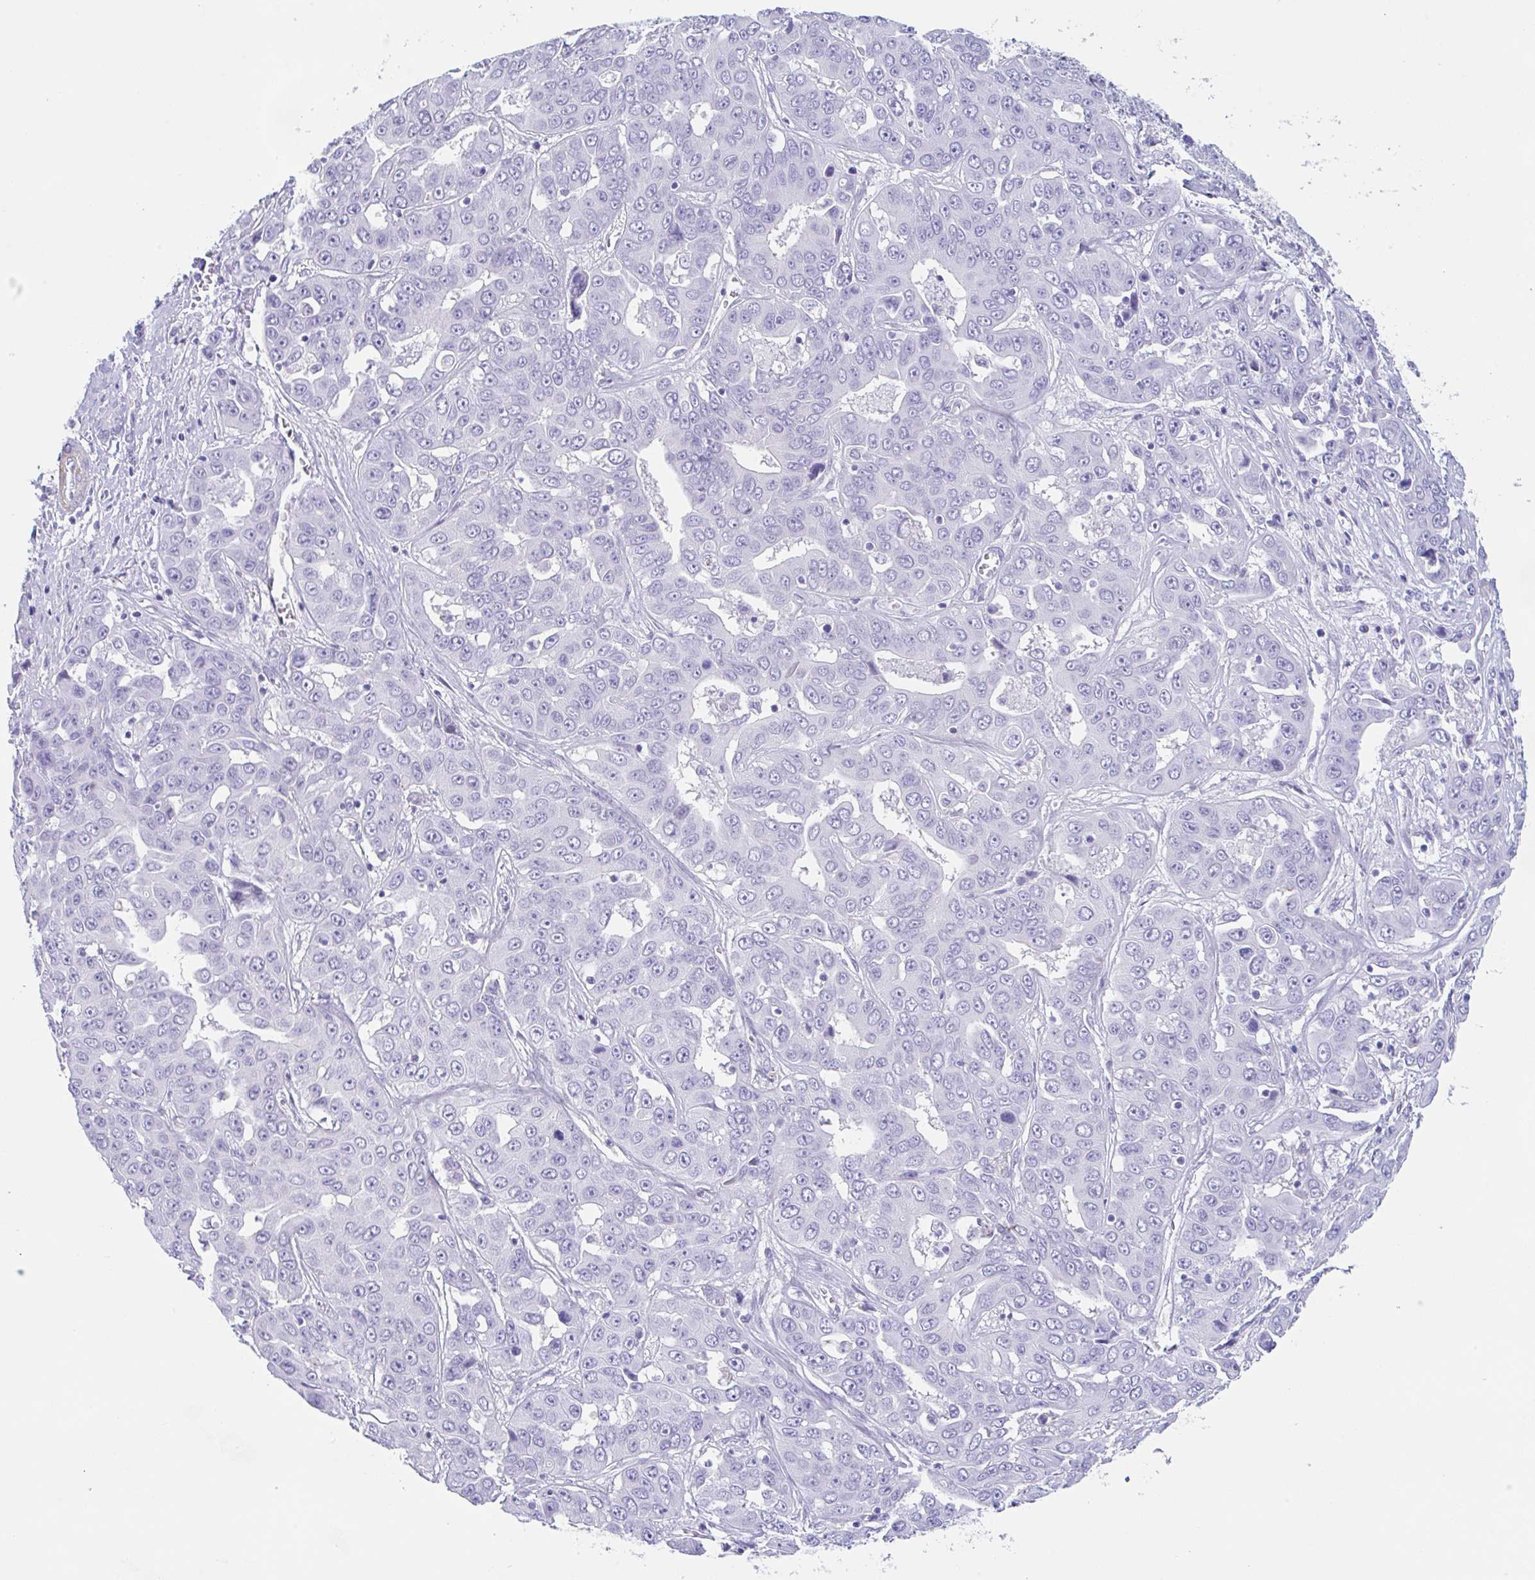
{"staining": {"intensity": "negative", "quantity": "none", "location": "none"}, "tissue": "liver cancer", "cell_type": "Tumor cells", "image_type": "cancer", "snomed": [{"axis": "morphology", "description": "Cholangiocarcinoma"}, {"axis": "topography", "description": "Liver"}], "caption": "The histopathology image displays no significant expression in tumor cells of liver cancer (cholangiocarcinoma).", "gene": "TAS2R41", "patient": {"sex": "female", "age": 52}}